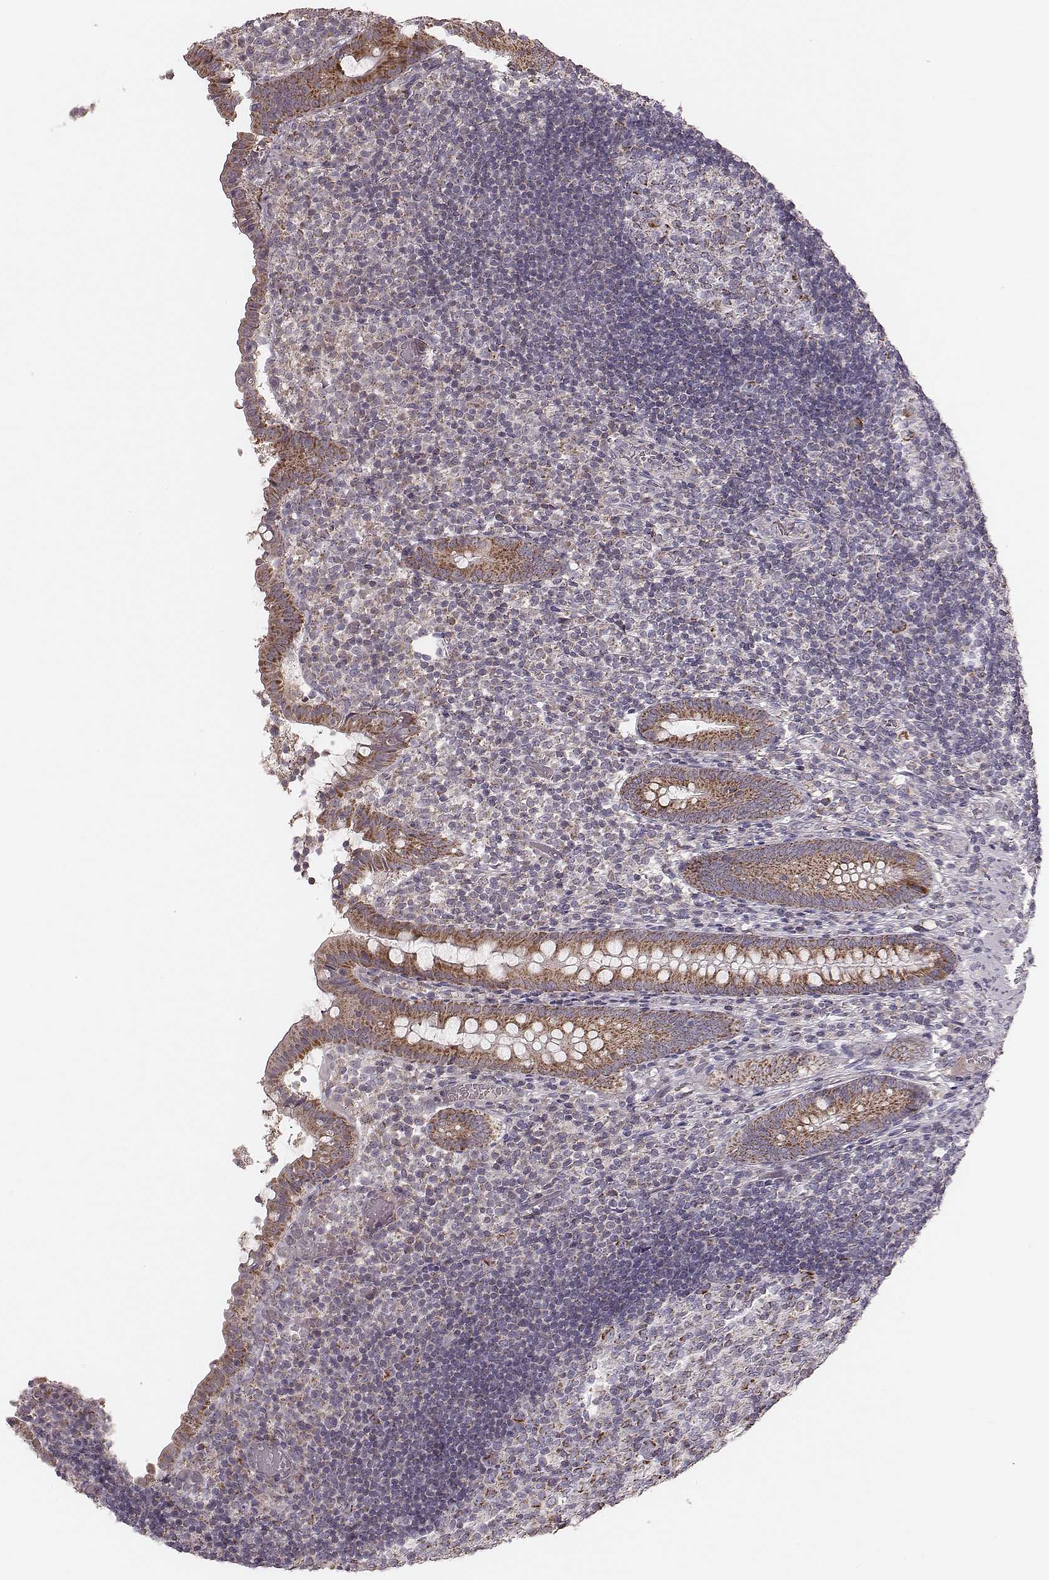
{"staining": {"intensity": "moderate", "quantity": ">75%", "location": "cytoplasmic/membranous"}, "tissue": "appendix", "cell_type": "Glandular cells", "image_type": "normal", "snomed": [{"axis": "morphology", "description": "Normal tissue, NOS"}, {"axis": "topography", "description": "Appendix"}], "caption": "Immunohistochemistry photomicrograph of benign human appendix stained for a protein (brown), which demonstrates medium levels of moderate cytoplasmic/membranous positivity in about >75% of glandular cells.", "gene": "MRPS27", "patient": {"sex": "female", "age": 32}}